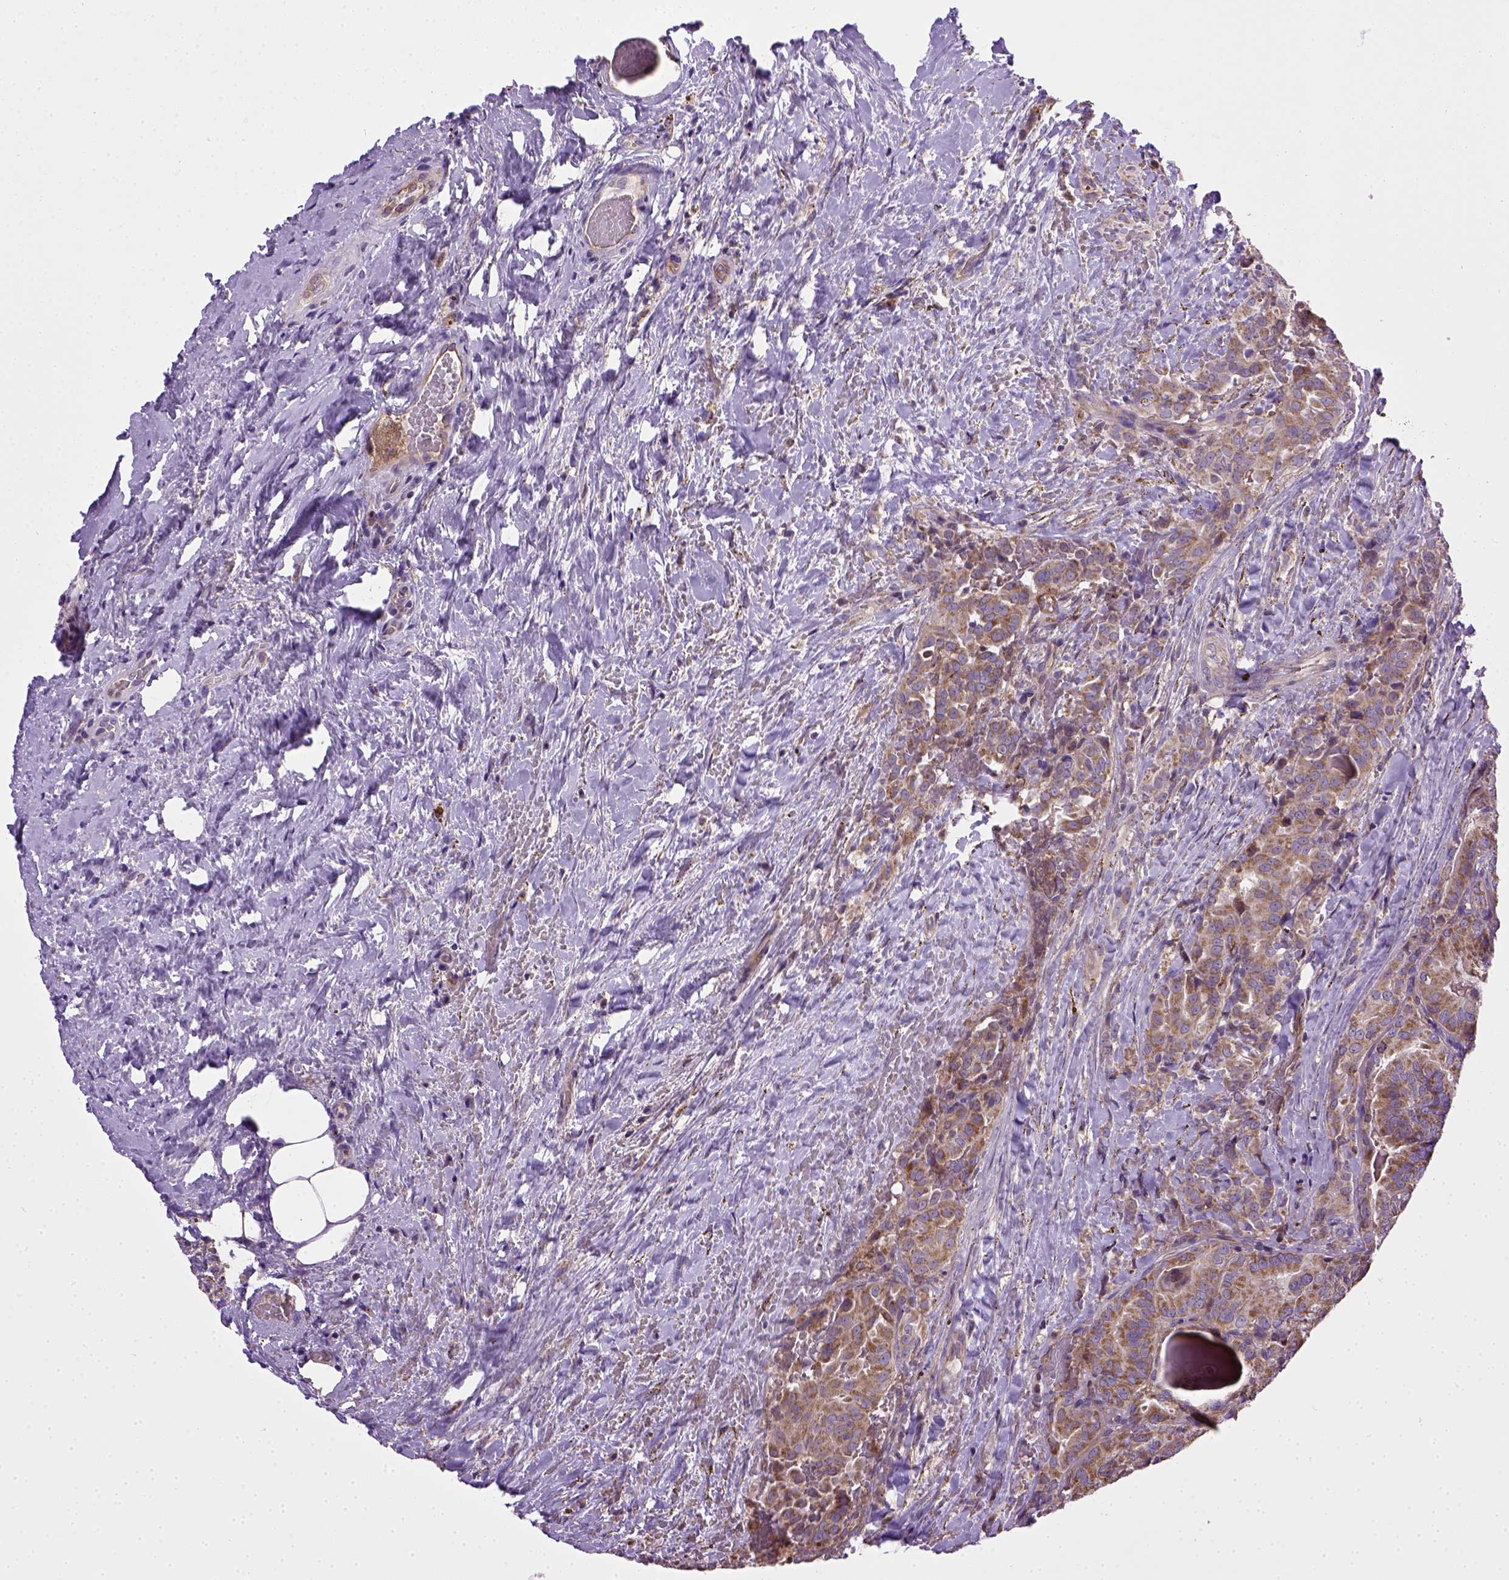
{"staining": {"intensity": "moderate", "quantity": ">75%", "location": "cytoplasmic/membranous"}, "tissue": "thyroid cancer", "cell_type": "Tumor cells", "image_type": "cancer", "snomed": [{"axis": "morphology", "description": "Papillary adenocarcinoma, NOS"}, {"axis": "topography", "description": "Thyroid gland"}], "caption": "The image exhibits staining of thyroid cancer, revealing moderate cytoplasmic/membranous protein staining (brown color) within tumor cells.", "gene": "ENG", "patient": {"sex": "male", "age": 61}}